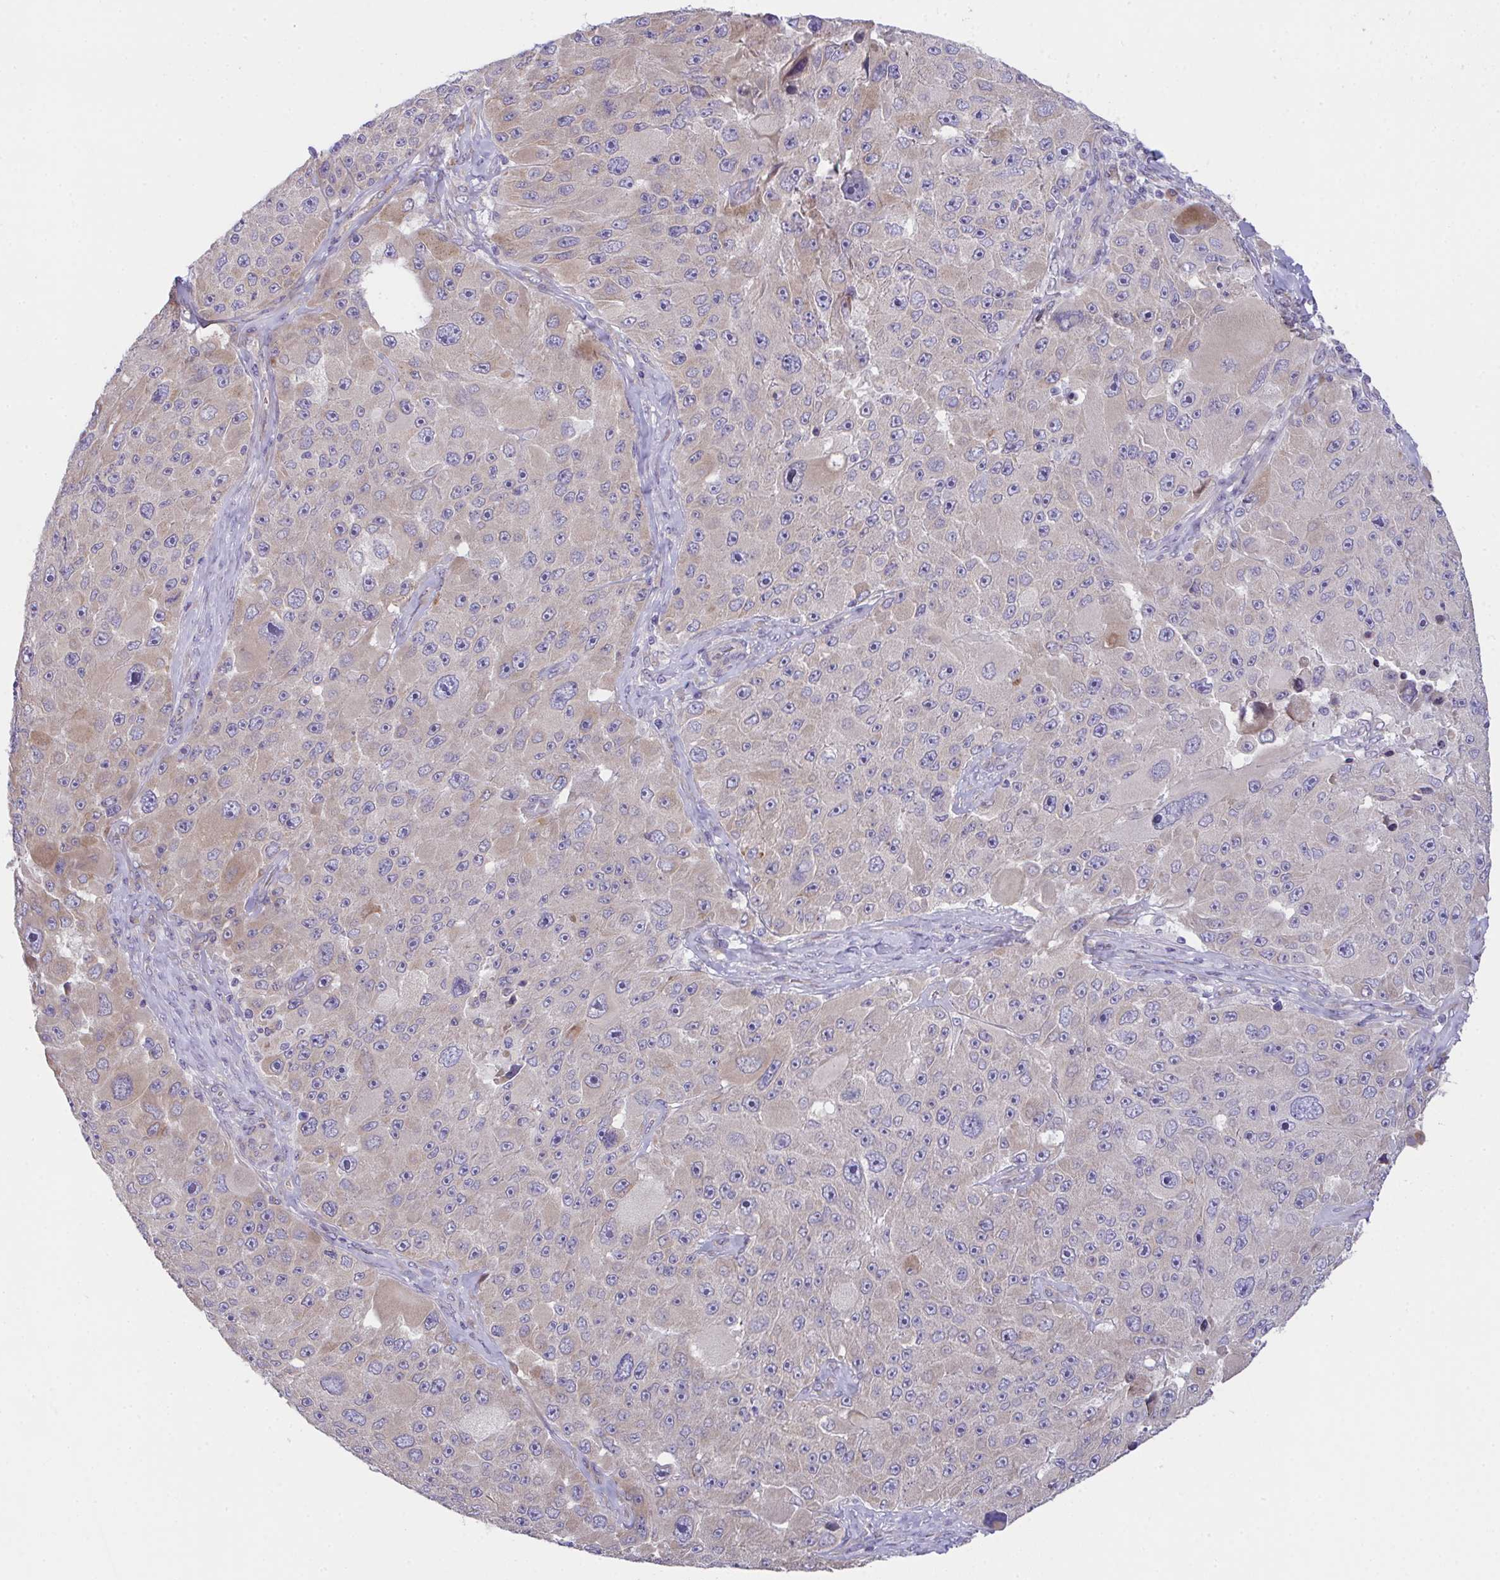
{"staining": {"intensity": "weak", "quantity": "25%-75%", "location": "cytoplasmic/membranous"}, "tissue": "melanoma", "cell_type": "Tumor cells", "image_type": "cancer", "snomed": [{"axis": "morphology", "description": "Malignant melanoma, Metastatic site"}, {"axis": "topography", "description": "Lymph node"}], "caption": "Malignant melanoma (metastatic site) stained with a protein marker reveals weak staining in tumor cells.", "gene": "MIA3", "patient": {"sex": "male", "age": 62}}